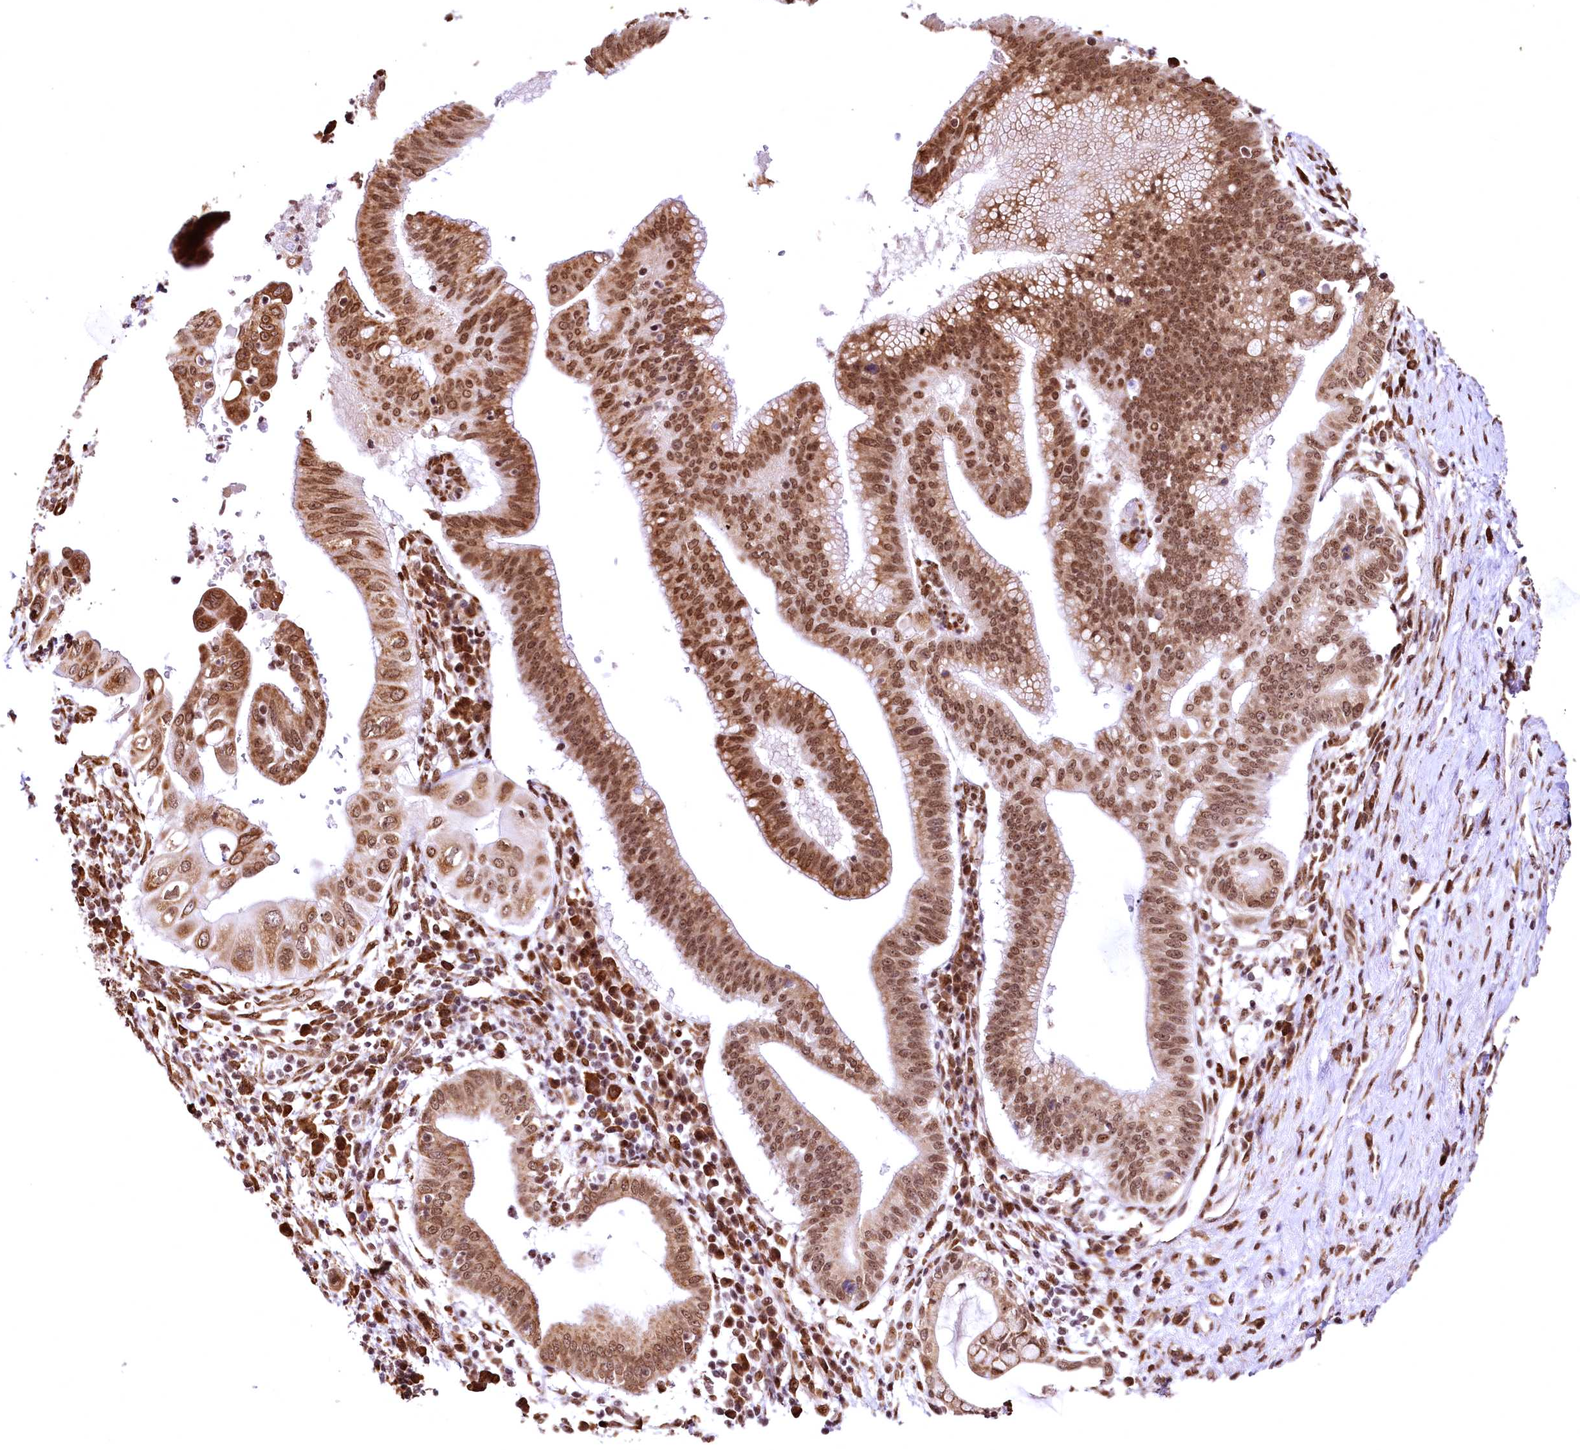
{"staining": {"intensity": "moderate", "quantity": ">75%", "location": "cytoplasmic/membranous,nuclear"}, "tissue": "pancreatic cancer", "cell_type": "Tumor cells", "image_type": "cancer", "snomed": [{"axis": "morphology", "description": "Adenocarcinoma, NOS"}, {"axis": "topography", "description": "Pancreas"}], "caption": "High-power microscopy captured an immunohistochemistry (IHC) histopathology image of adenocarcinoma (pancreatic), revealing moderate cytoplasmic/membranous and nuclear staining in approximately >75% of tumor cells.", "gene": "PDS5B", "patient": {"sex": "male", "age": 68}}